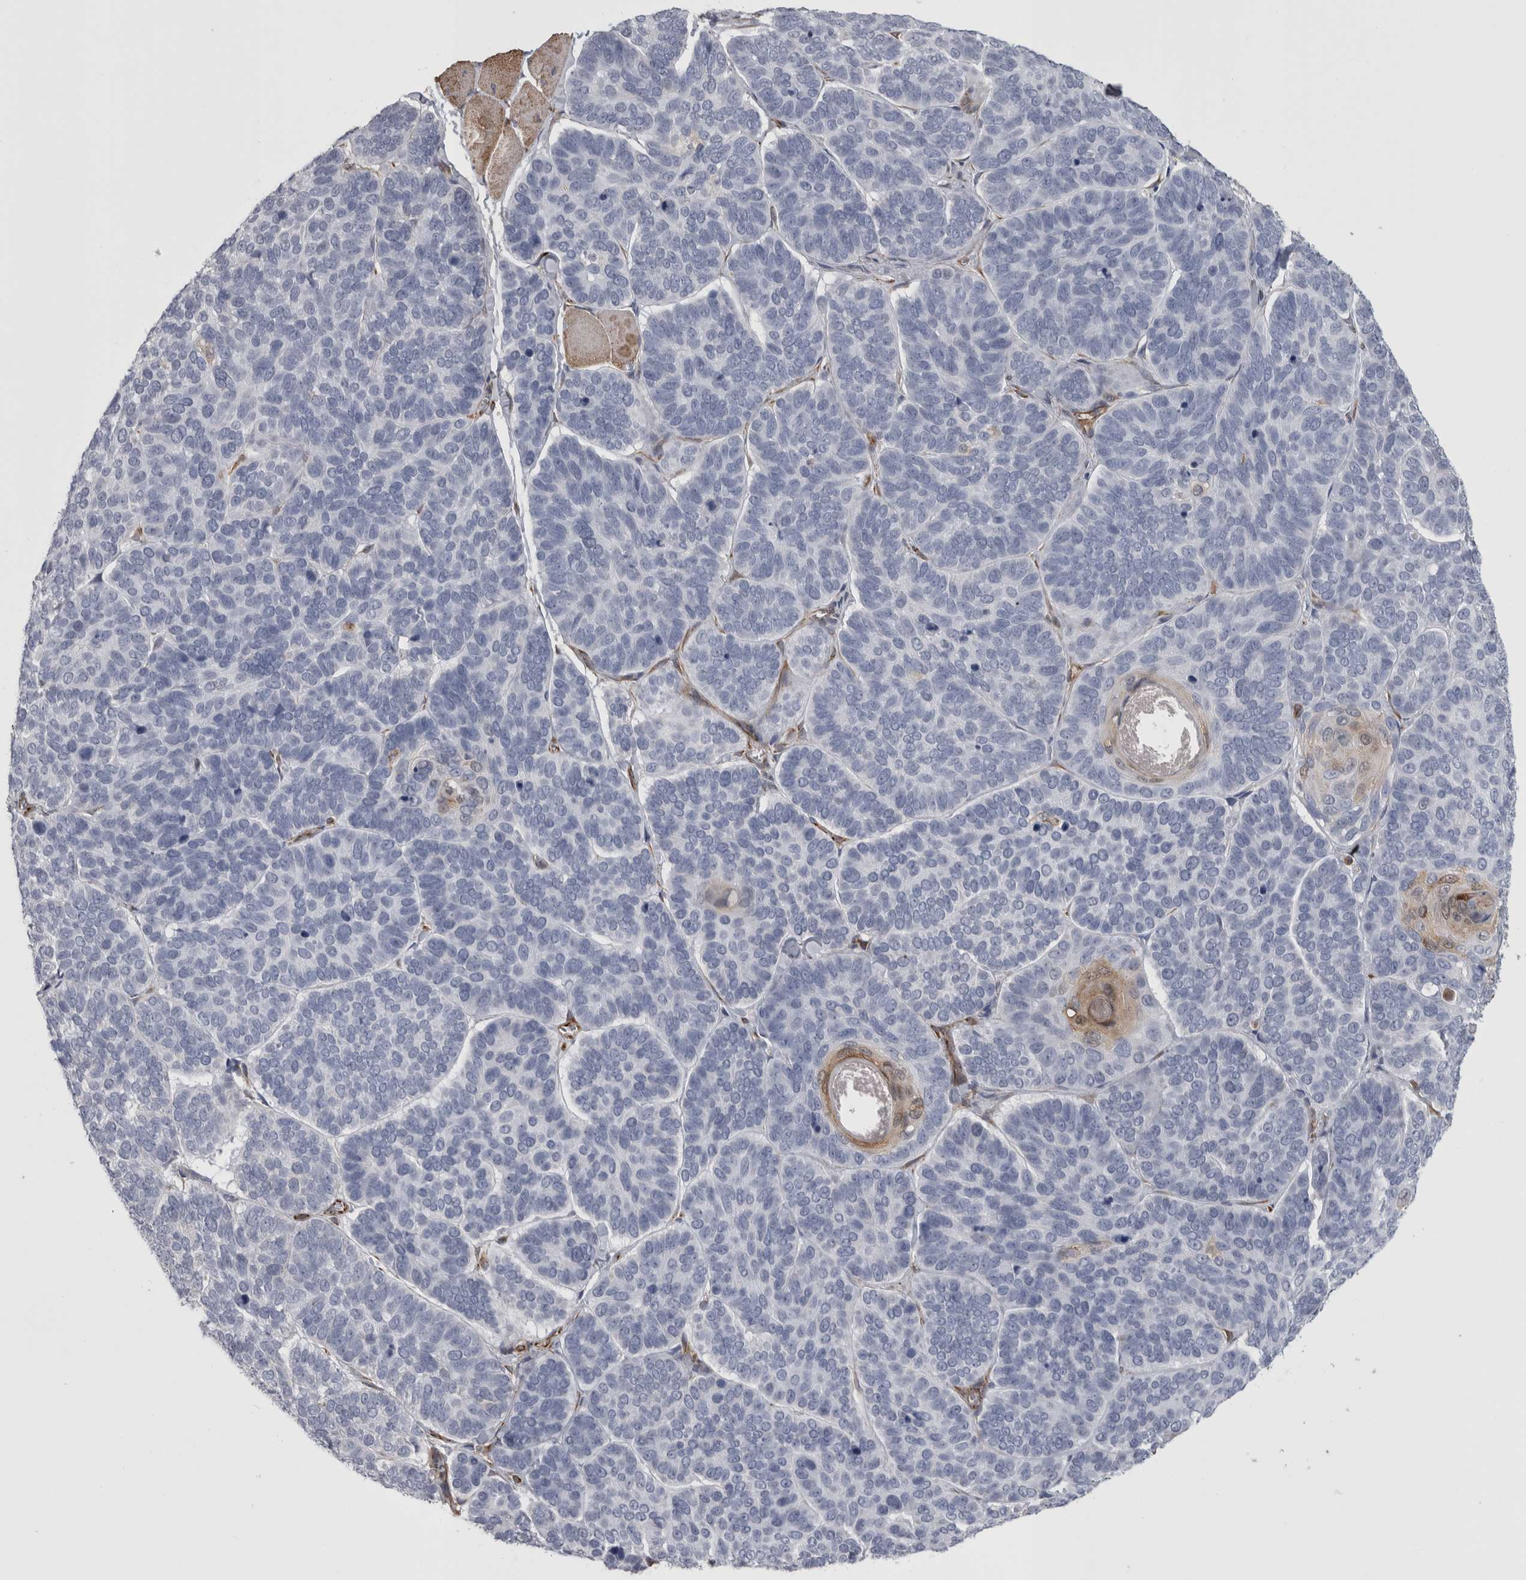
{"staining": {"intensity": "negative", "quantity": "none", "location": "none"}, "tissue": "skin cancer", "cell_type": "Tumor cells", "image_type": "cancer", "snomed": [{"axis": "morphology", "description": "Basal cell carcinoma"}, {"axis": "topography", "description": "Skin"}], "caption": "This is a photomicrograph of immunohistochemistry (IHC) staining of skin basal cell carcinoma, which shows no expression in tumor cells. (Brightfield microscopy of DAB (3,3'-diaminobenzidine) immunohistochemistry at high magnification).", "gene": "ACOT7", "patient": {"sex": "male", "age": 62}}